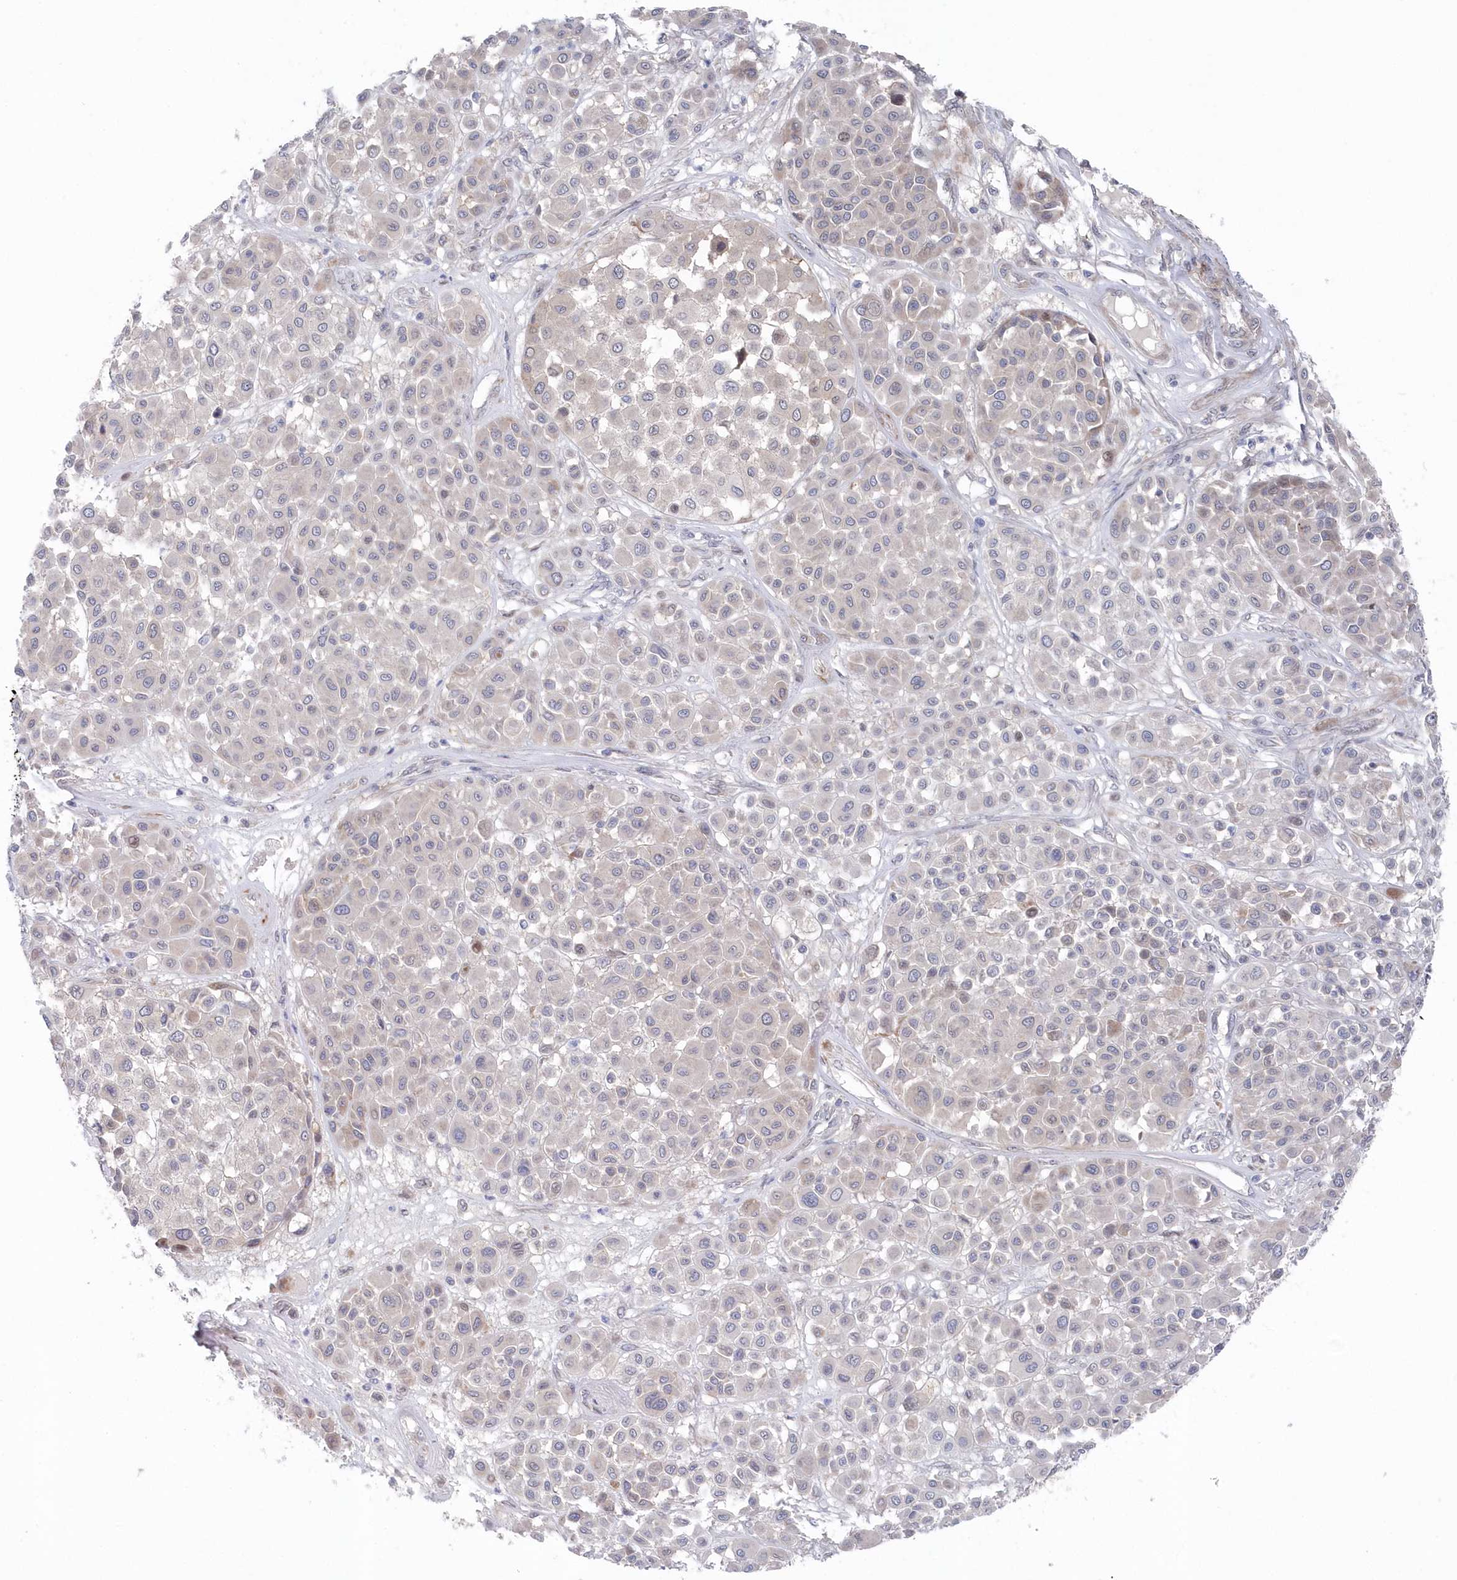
{"staining": {"intensity": "negative", "quantity": "none", "location": "none"}, "tissue": "melanoma", "cell_type": "Tumor cells", "image_type": "cancer", "snomed": [{"axis": "morphology", "description": "Malignant melanoma, Metastatic site"}, {"axis": "topography", "description": "Soft tissue"}], "caption": "Tumor cells show no significant positivity in malignant melanoma (metastatic site). The staining was performed using DAB to visualize the protein expression in brown, while the nuclei were stained in blue with hematoxylin (Magnification: 20x).", "gene": "KIAA1586", "patient": {"sex": "male", "age": 41}}